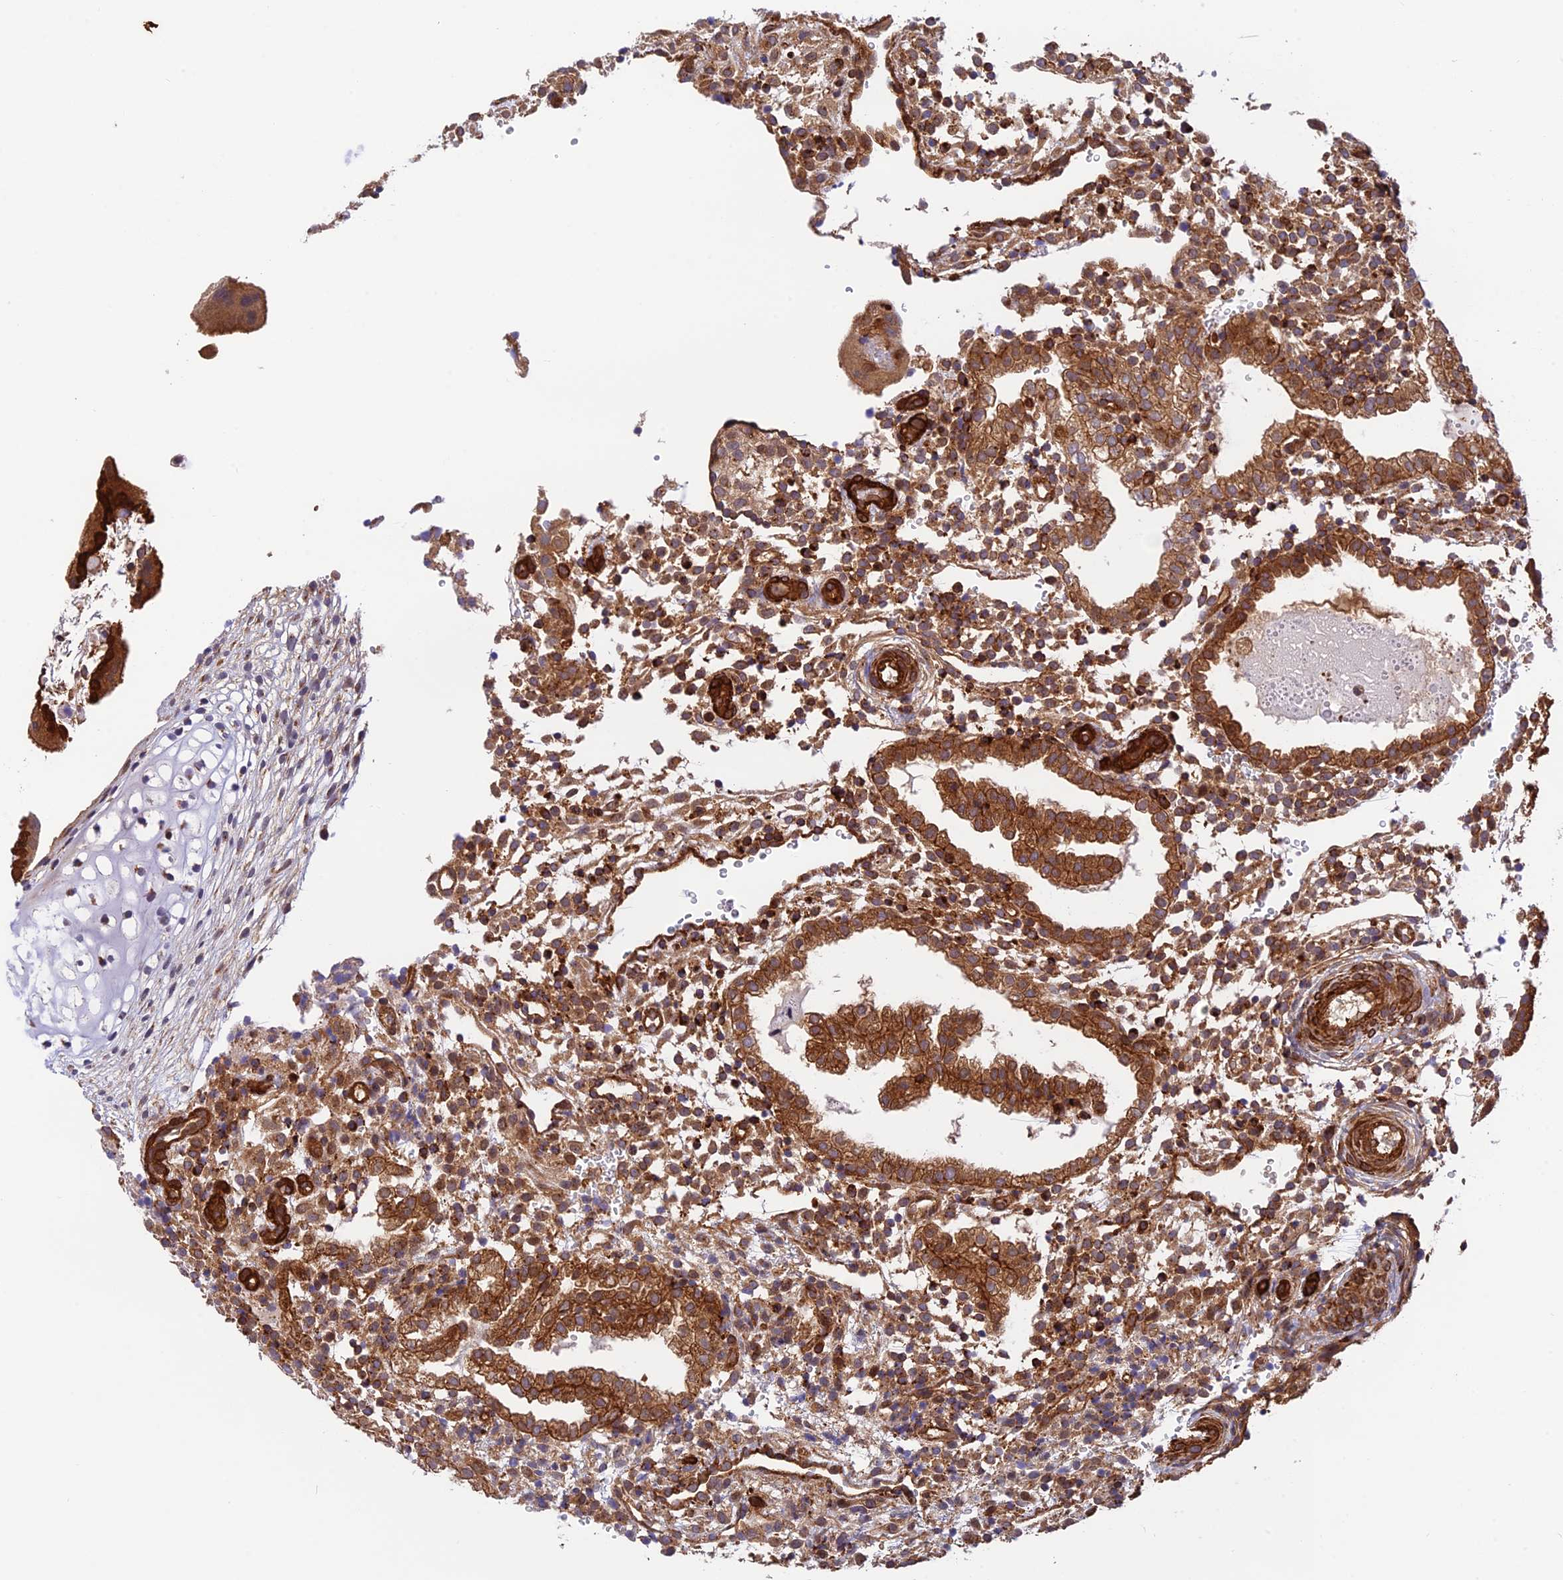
{"staining": {"intensity": "strong", "quantity": ">75%", "location": "cytoplasmic/membranous"}, "tissue": "placenta", "cell_type": "Decidual cells", "image_type": "normal", "snomed": [{"axis": "morphology", "description": "Normal tissue, NOS"}, {"axis": "topography", "description": "Placenta"}], "caption": "Brown immunohistochemical staining in benign human placenta reveals strong cytoplasmic/membranous positivity in about >75% of decidual cells.", "gene": "EVI5L", "patient": {"sex": "female", "age": 18}}